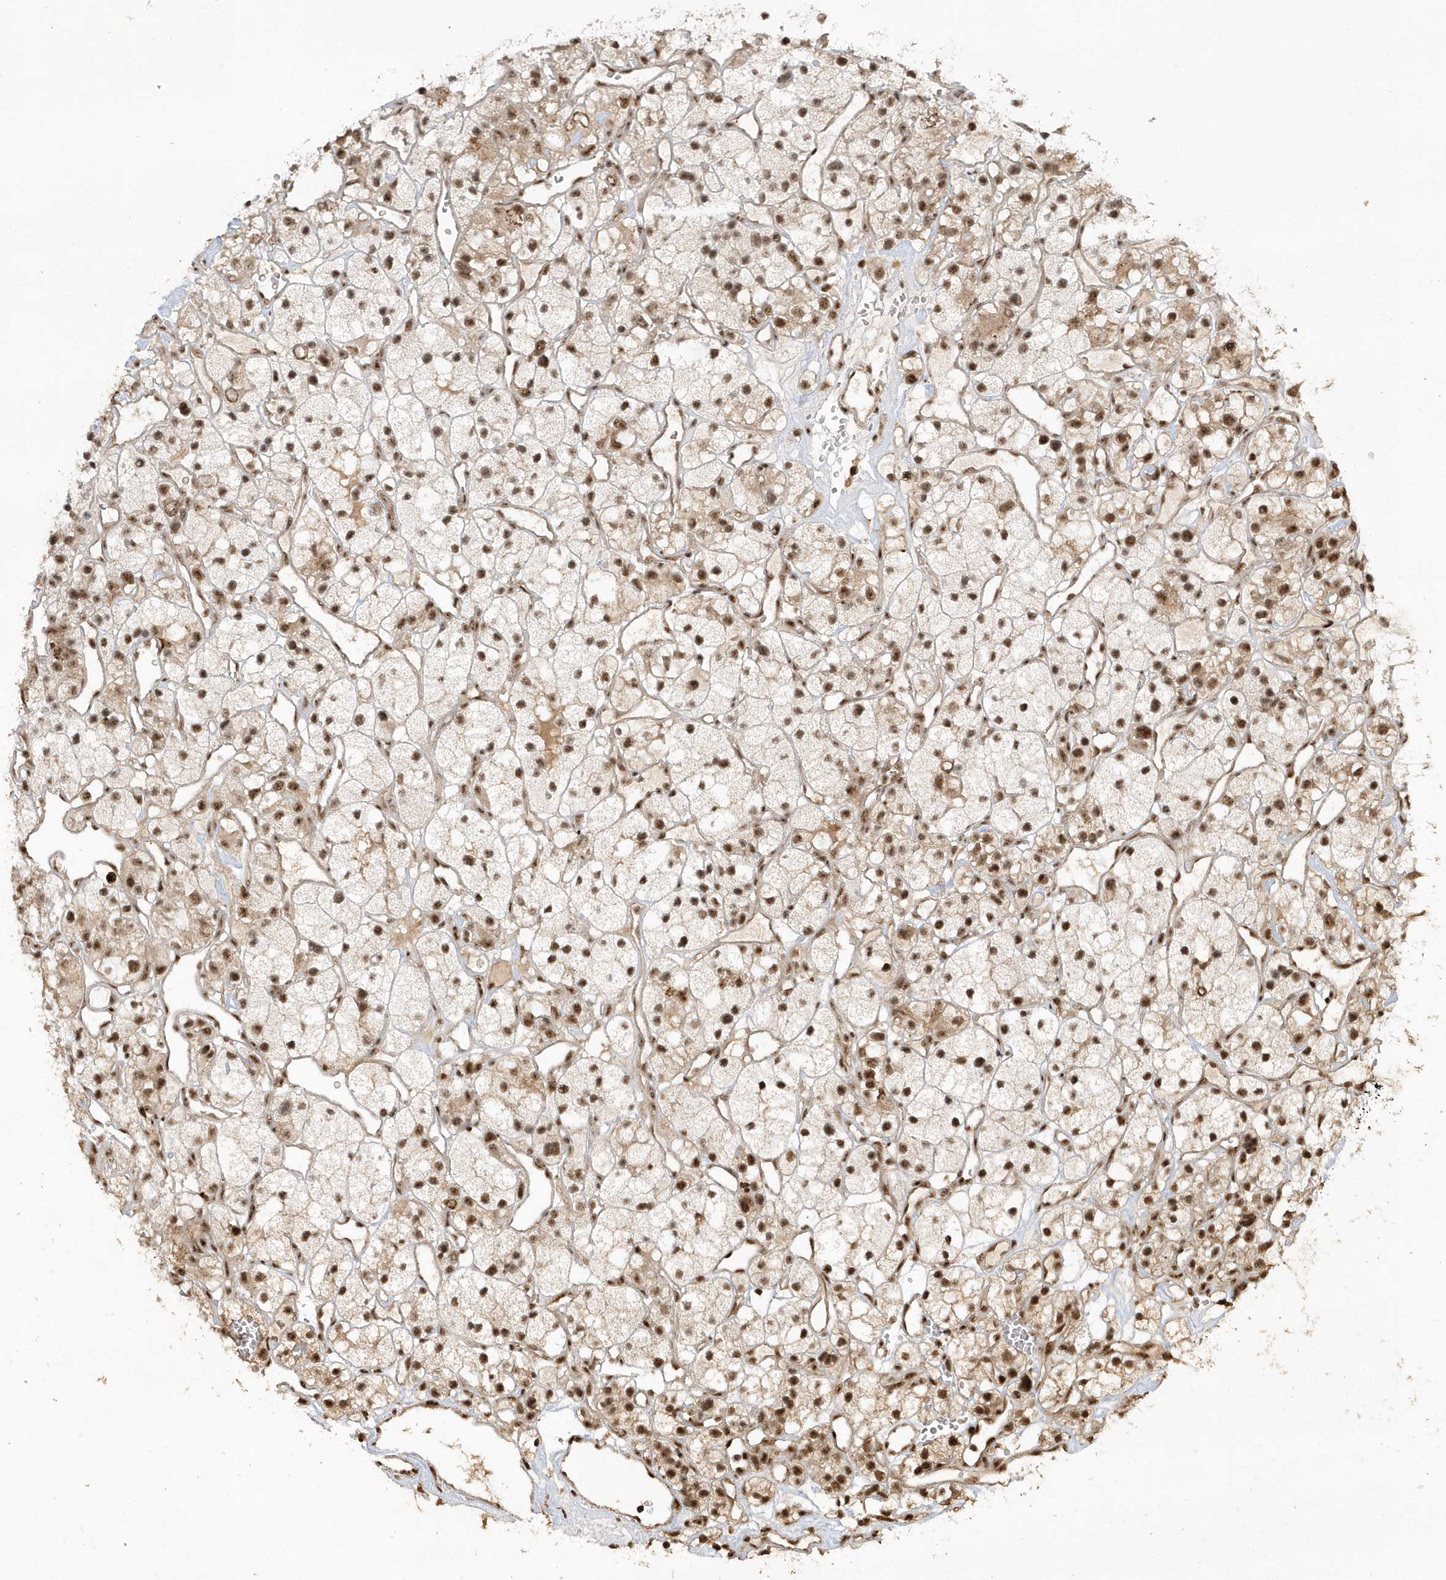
{"staining": {"intensity": "moderate", "quantity": ">75%", "location": "nuclear"}, "tissue": "renal cancer", "cell_type": "Tumor cells", "image_type": "cancer", "snomed": [{"axis": "morphology", "description": "Adenocarcinoma, NOS"}, {"axis": "topography", "description": "Kidney"}], "caption": "DAB (3,3'-diaminobenzidine) immunohistochemical staining of human renal adenocarcinoma exhibits moderate nuclear protein positivity in about >75% of tumor cells.", "gene": "POLR3B", "patient": {"sex": "female", "age": 57}}